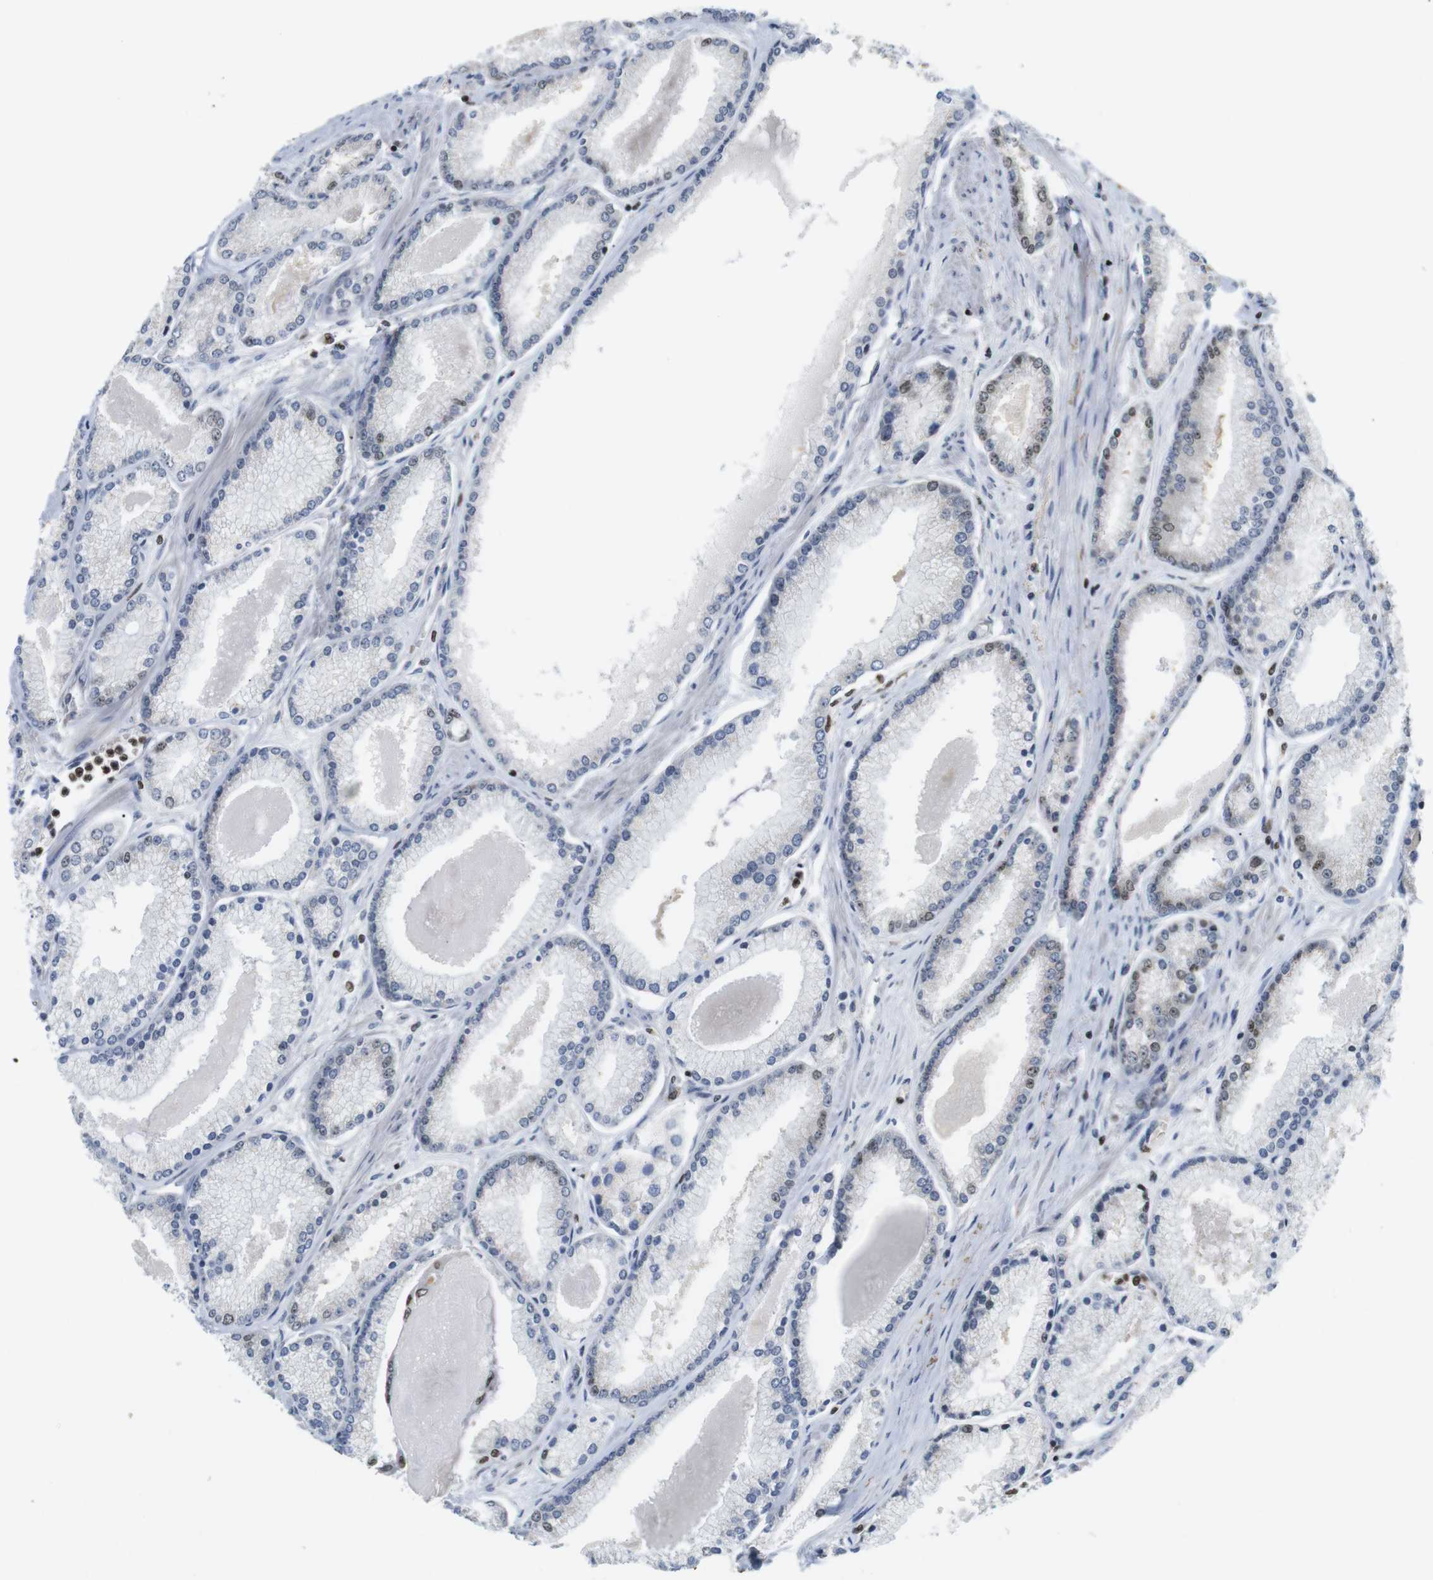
{"staining": {"intensity": "negative", "quantity": "none", "location": "none"}, "tissue": "prostate cancer", "cell_type": "Tumor cells", "image_type": "cancer", "snomed": [{"axis": "morphology", "description": "Adenocarcinoma, High grade"}, {"axis": "topography", "description": "Prostate"}], "caption": "DAB (3,3'-diaminobenzidine) immunohistochemical staining of human prostate adenocarcinoma (high-grade) exhibits no significant staining in tumor cells.", "gene": "MBD1", "patient": {"sex": "male", "age": 61}}